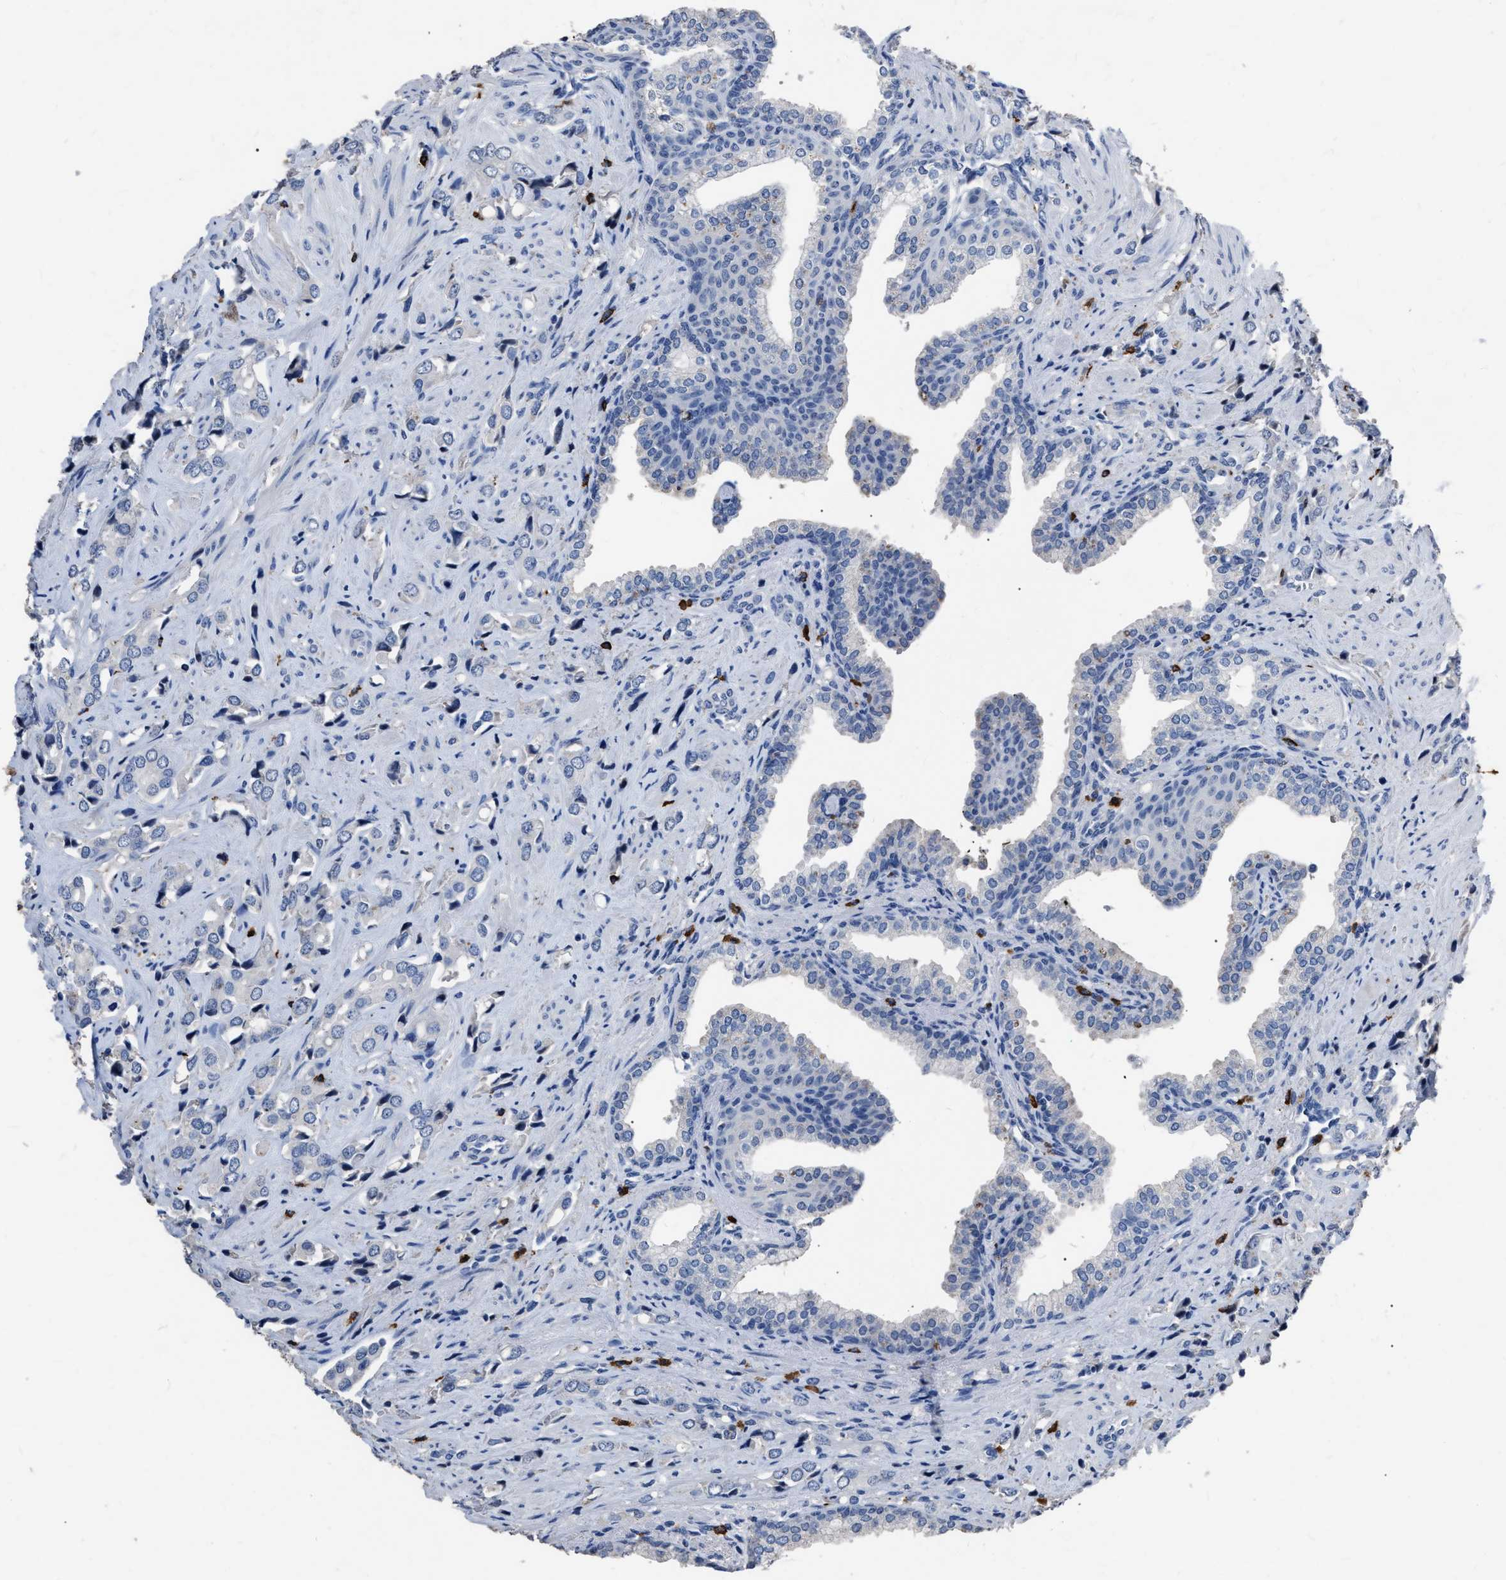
{"staining": {"intensity": "negative", "quantity": "none", "location": "none"}, "tissue": "prostate cancer", "cell_type": "Tumor cells", "image_type": "cancer", "snomed": [{"axis": "morphology", "description": "Adenocarcinoma, High grade"}, {"axis": "topography", "description": "Prostate"}], "caption": "An immunohistochemistry (IHC) image of prostate cancer (adenocarcinoma (high-grade)) is shown. There is no staining in tumor cells of prostate cancer (adenocarcinoma (high-grade)).", "gene": "HABP2", "patient": {"sex": "male", "age": 52}}